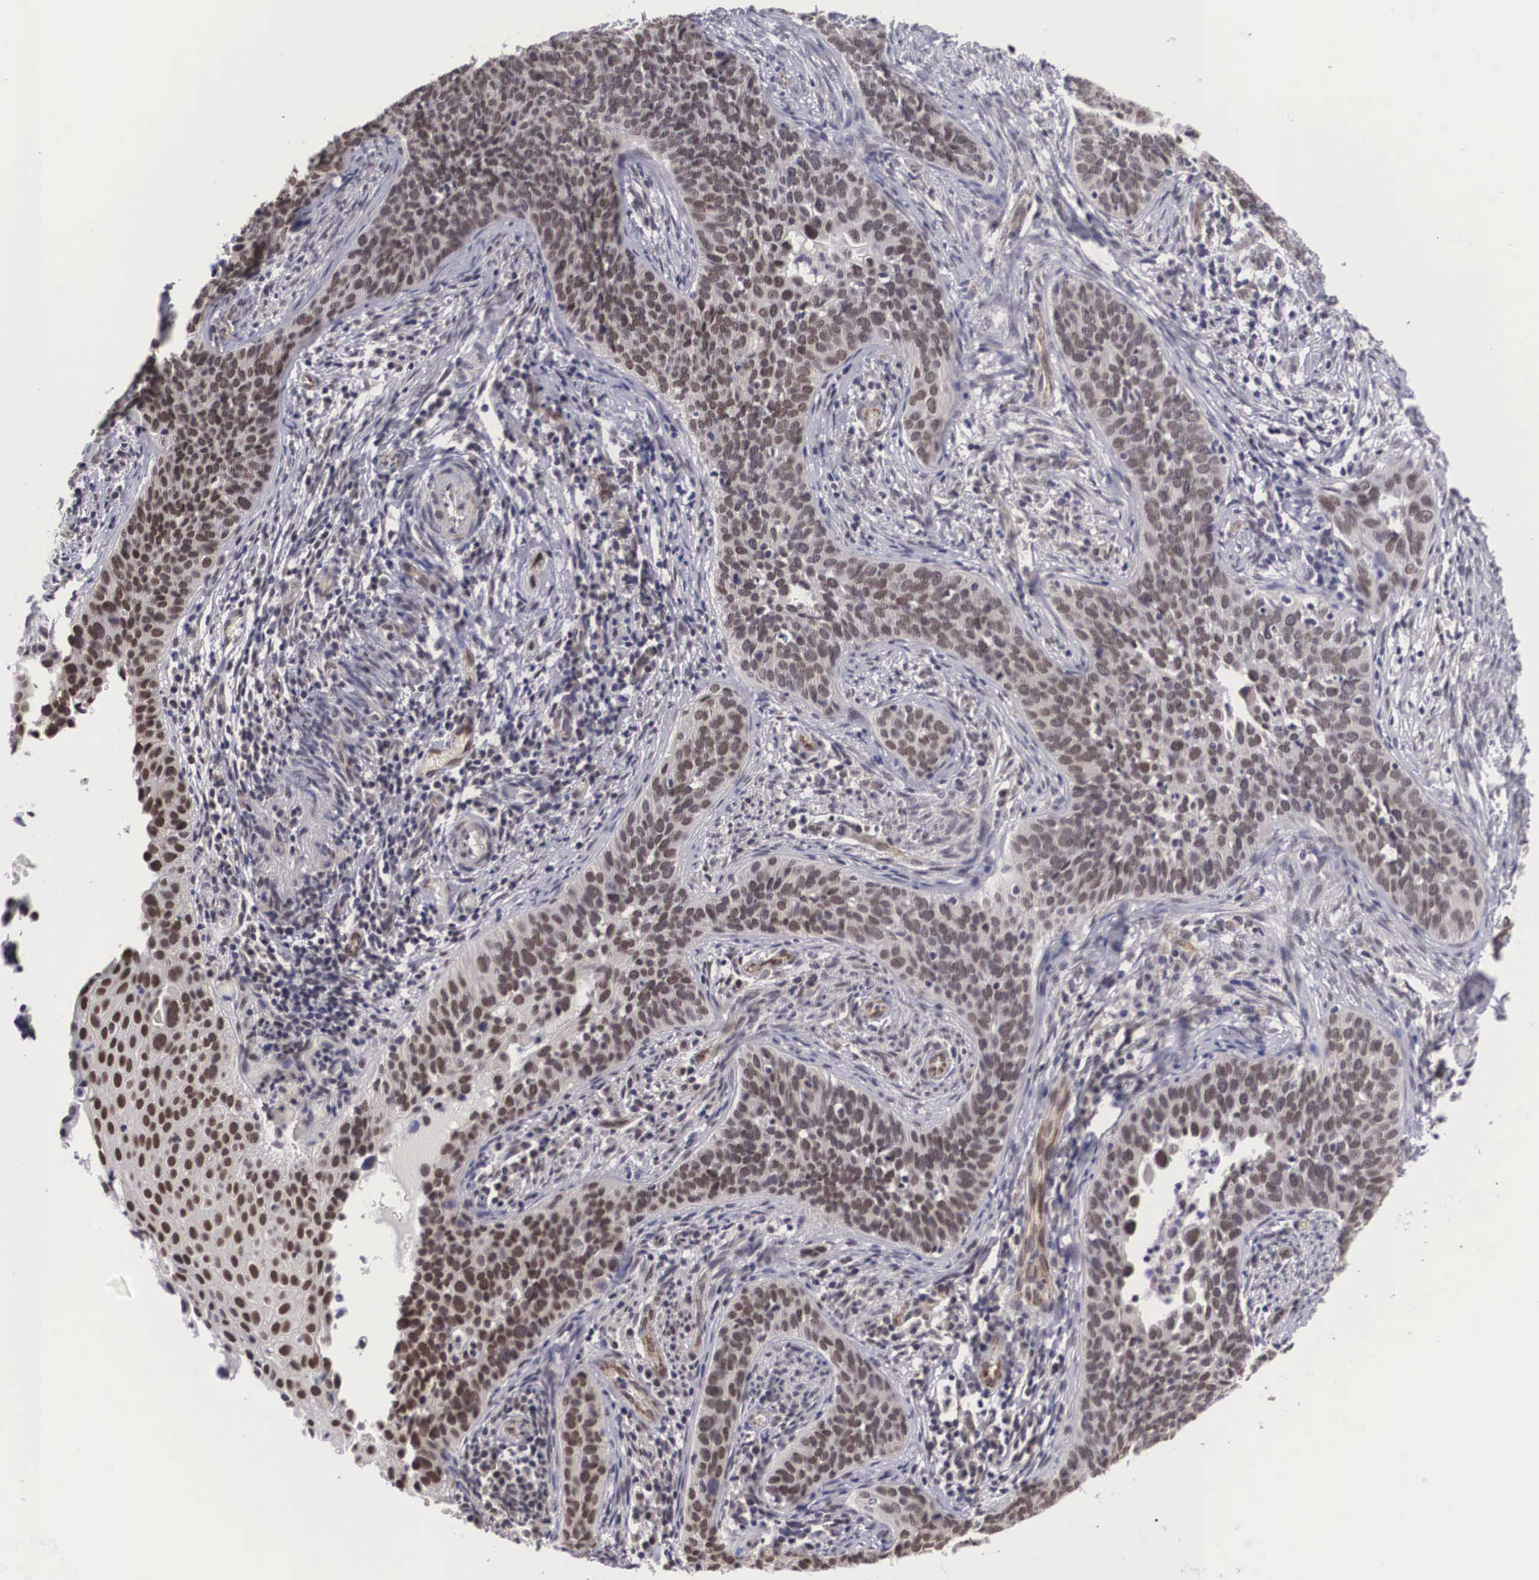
{"staining": {"intensity": "weak", "quantity": ">75%", "location": "nuclear"}, "tissue": "cervical cancer", "cell_type": "Tumor cells", "image_type": "cancer", "snomed": [{"axis": "morphology", "description": "Squamous cell carcinoma, NOS"}, {"axis": "topography", "description": "Cervix"}], "caption": "The micrograph exhibits a brown stain indicating the presence of a protein in the nuclear of tumor cells in cervical squamous cell carcinoma. (DAB IHC, brown staining for protein, blue staining for nuclei).", "gene": "MORC2", "patient": {"sex": "female", "age": 31}}